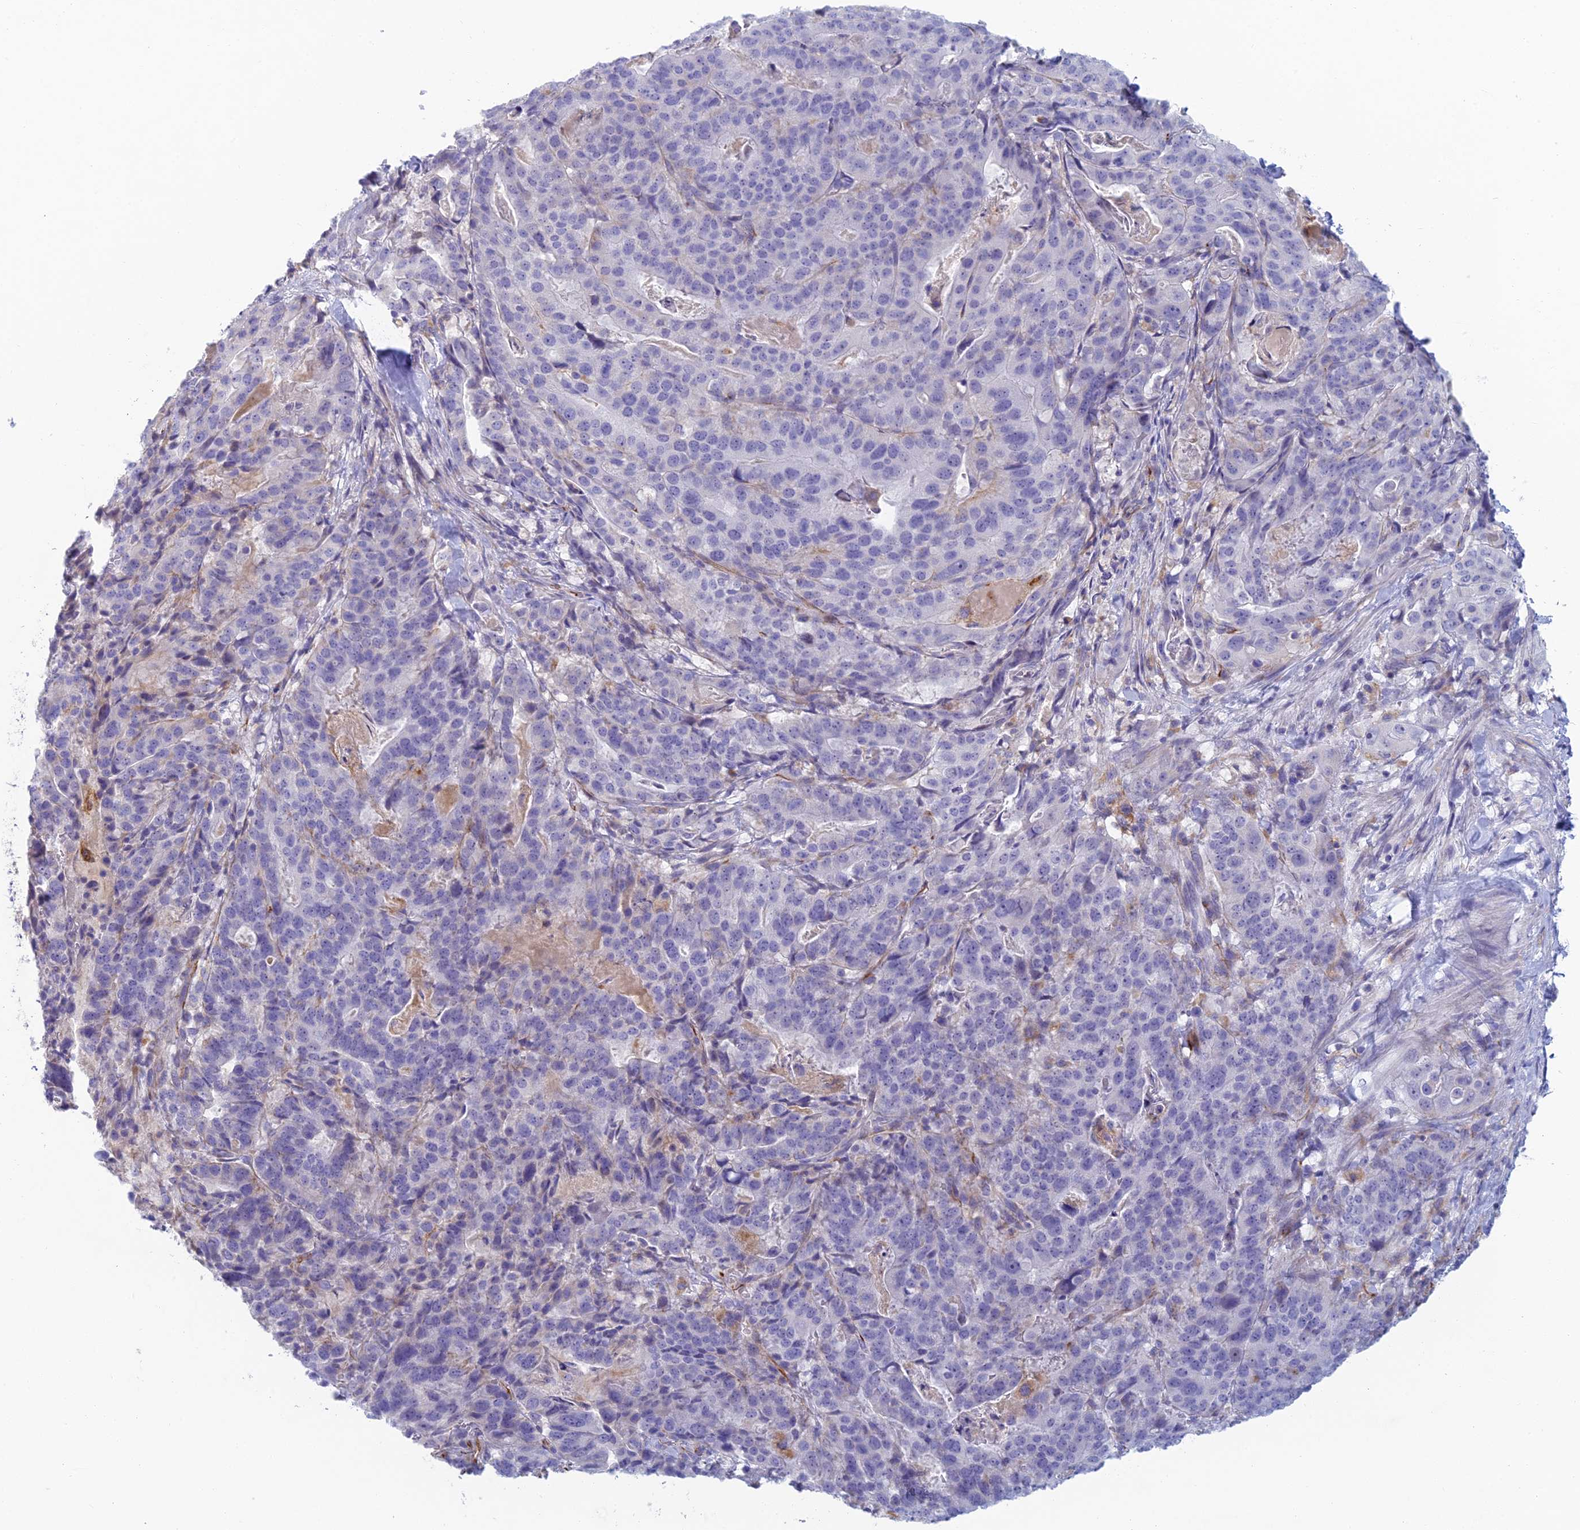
{"staining": {"intensity": "negative", "quantity": "none", "location": "none"}, "tissue": "stomach cancer", "cell_type": "Tumor cells", "image_type": "cancer", "snomed": [{"axis": "morphology", "description": "Adenocarcinoma, NOS"}, {"axis": "topography", "description": "Stomach"}], "caption": "Immunohistochemical staining of stomach cancer (adenocarcinoma) reveals no significant positivity in tumor cells.", "gene": "FERD3L", "patient": {"sex": "male", "age": 48}}